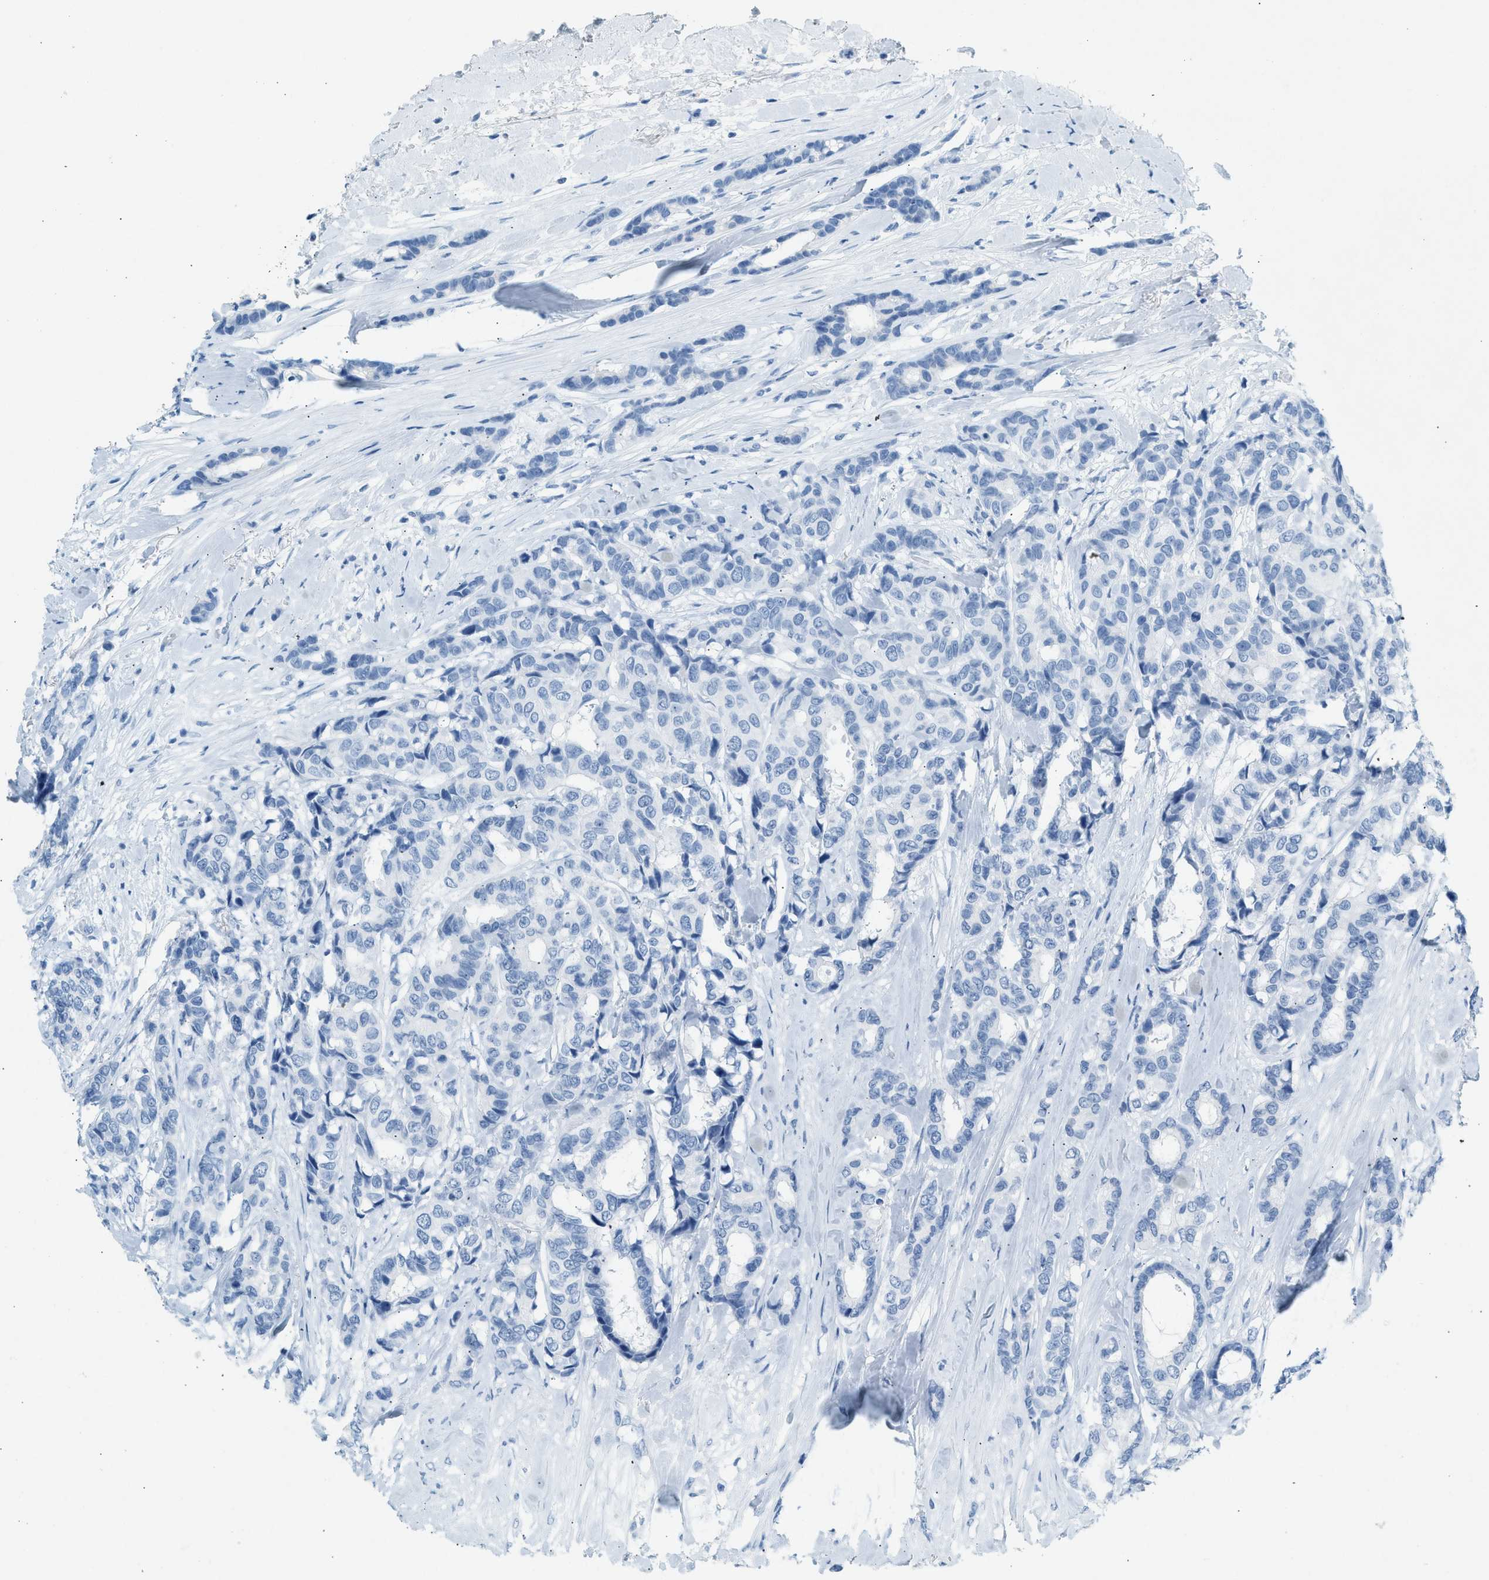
{"staining": {"intensity": "negative", "quantity": "none", "location": "none"}, "tissue": "breast cancer", "cell_type": "Tumor cells", "image_type": "cancer", "snomed": [{"axis": "morphology", "description": "Duct carcinoma"}, {"axis": "topography", "description": "Breast"}], "caption": "An immunohistochemistry photomicrograph of breast cancer (infiltrating ductal carcinoma) is shown. There is no staining in tumor cells of breast cancer (infiltrating ductal carcinoma).", "gene": "HHATL", "patient": {"sex": "female", "age": 87}}